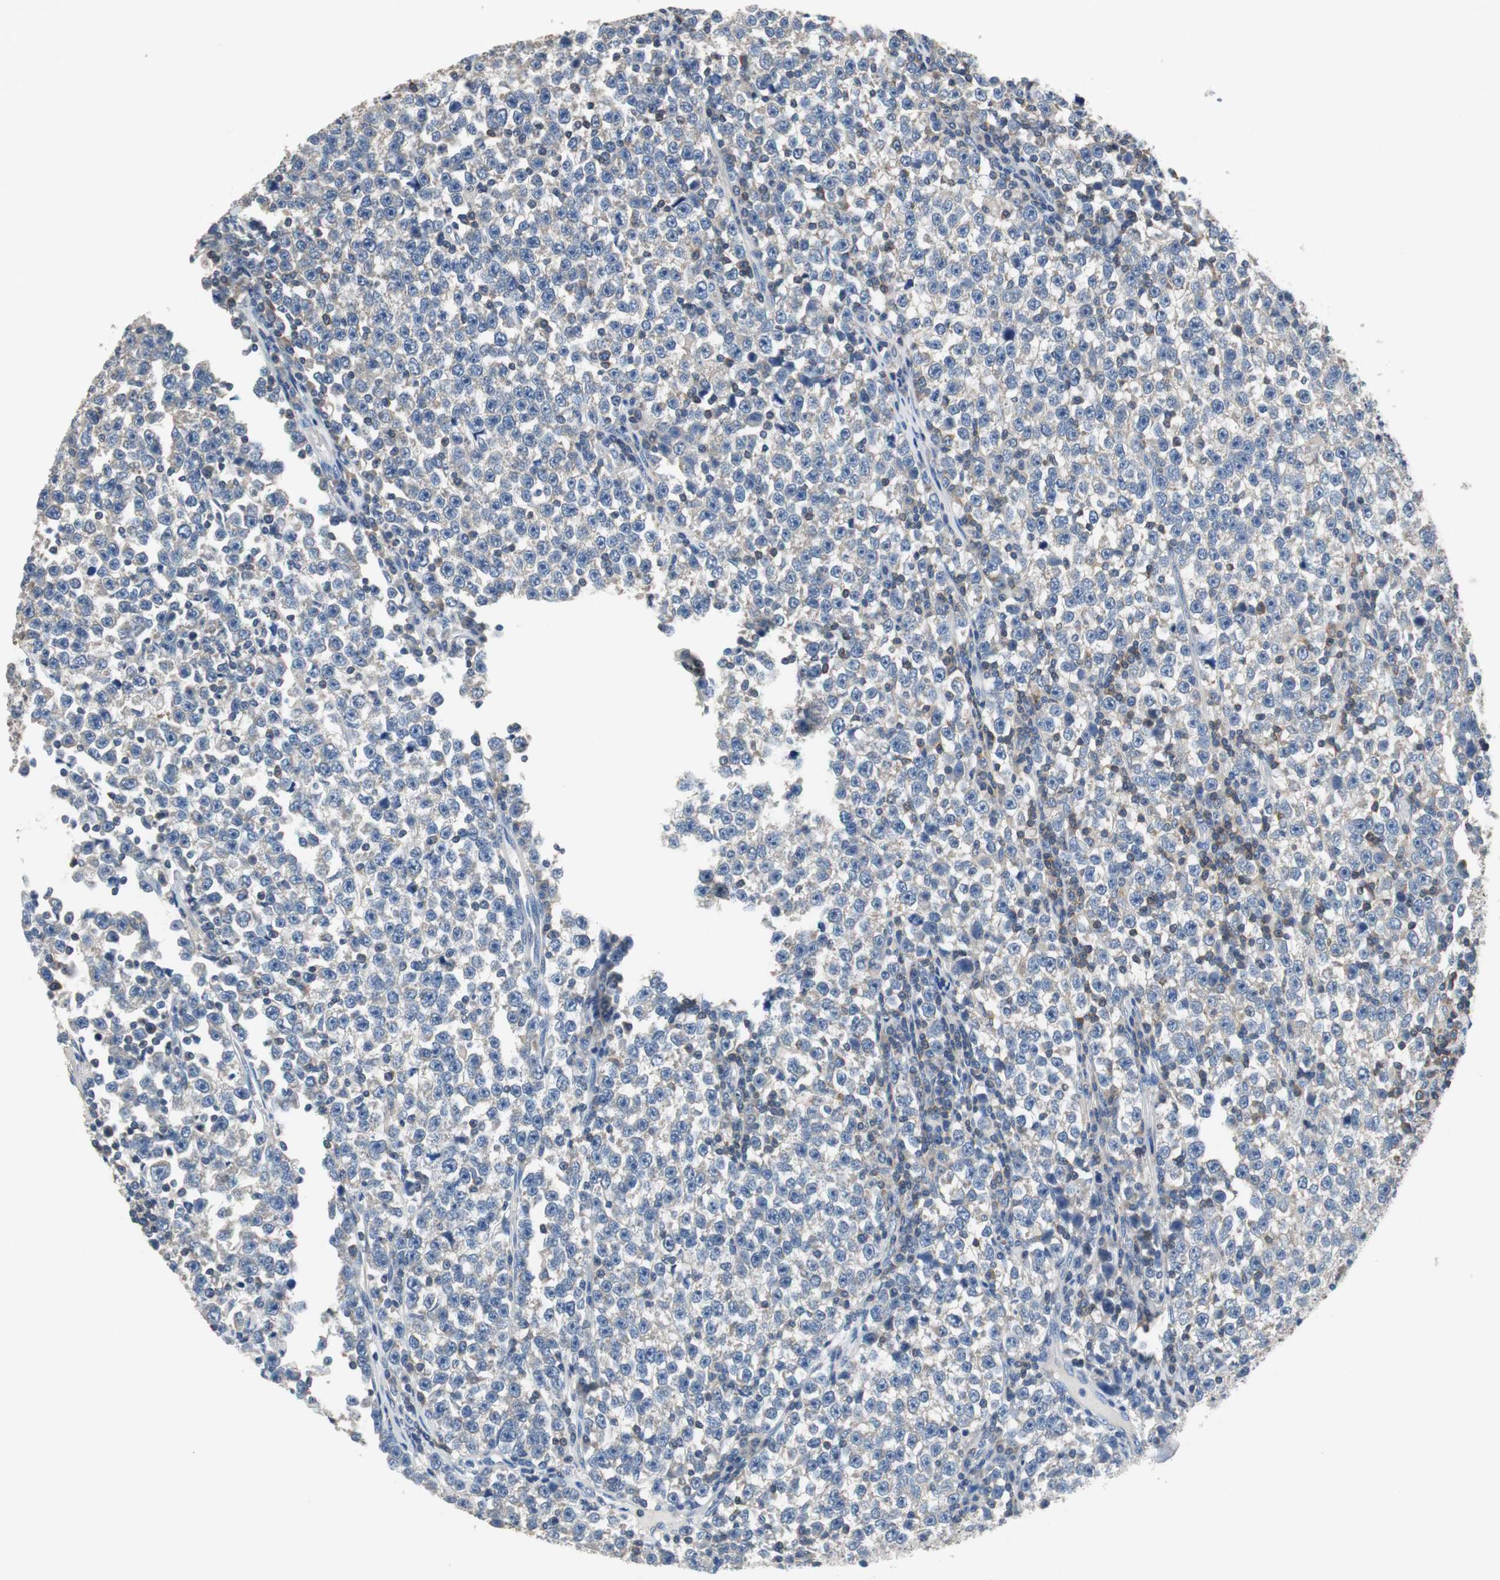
{"staining": {"intensity": "weak", "quantity": "<25%", "location": "cytoplasmic/membranous"}, "tissue": "testis cancer", "cell_type": "Tumor cells", "image_type": "cancer", "snomed": [{"axis": "morphology", "description": "Seminoma, NOS"}, {"axis": "topography", "description": "Testis"}], "caption": "The immunohistochemistry (IHC) micrograph has no significant positivity in tumor cells of testis cancer tissue. The staining is performed using DAB brown chromogen with nuclei counter-stained in using hematoxylin.", "gene": "PRKCA", "patient": {"sex": "male", "age": 43}}